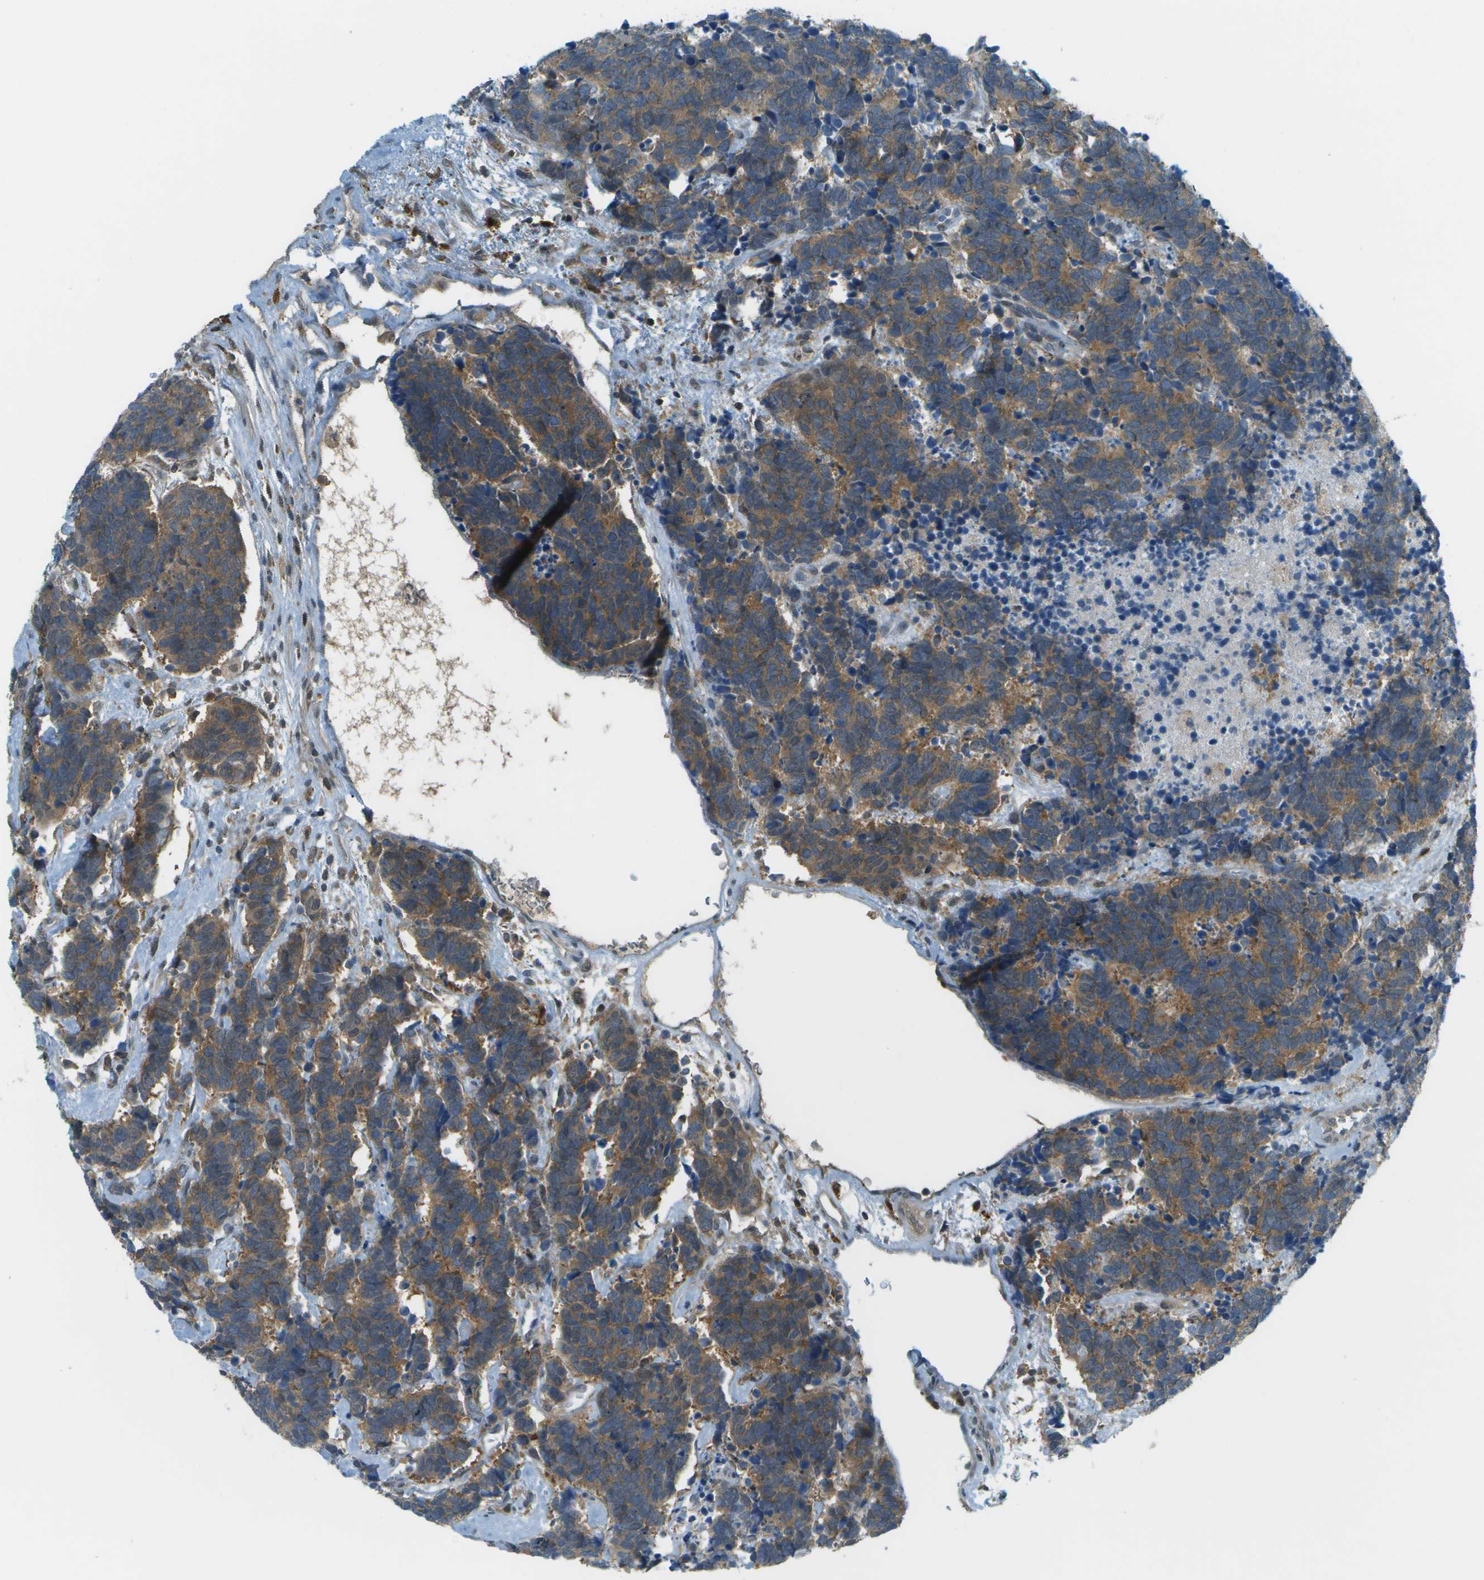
{"staining": {"intensity": "moderate", "quantity": ">75%", "location": "cytoplasmic/membranous"}, "tissue": "carcinoid", "cell_type": "Tumor cells", "image_type": "cancer", "snomed": [{"axis": "morphology", "description": "Carcinoma, NOS"}, {"axis": "morphology", "description": "Carcinoid, malignant, NOS"}, {"axis": "topography", "description": "Urinary bladder"}], "caption": "DAB immunohistochemical staining of human carcinoid reveals moderate cytoplasmic/membranous protein staining in about >75% of tumor cells.", "gene": "CDH23", "patient": {"sex": "male", "age": 57}}